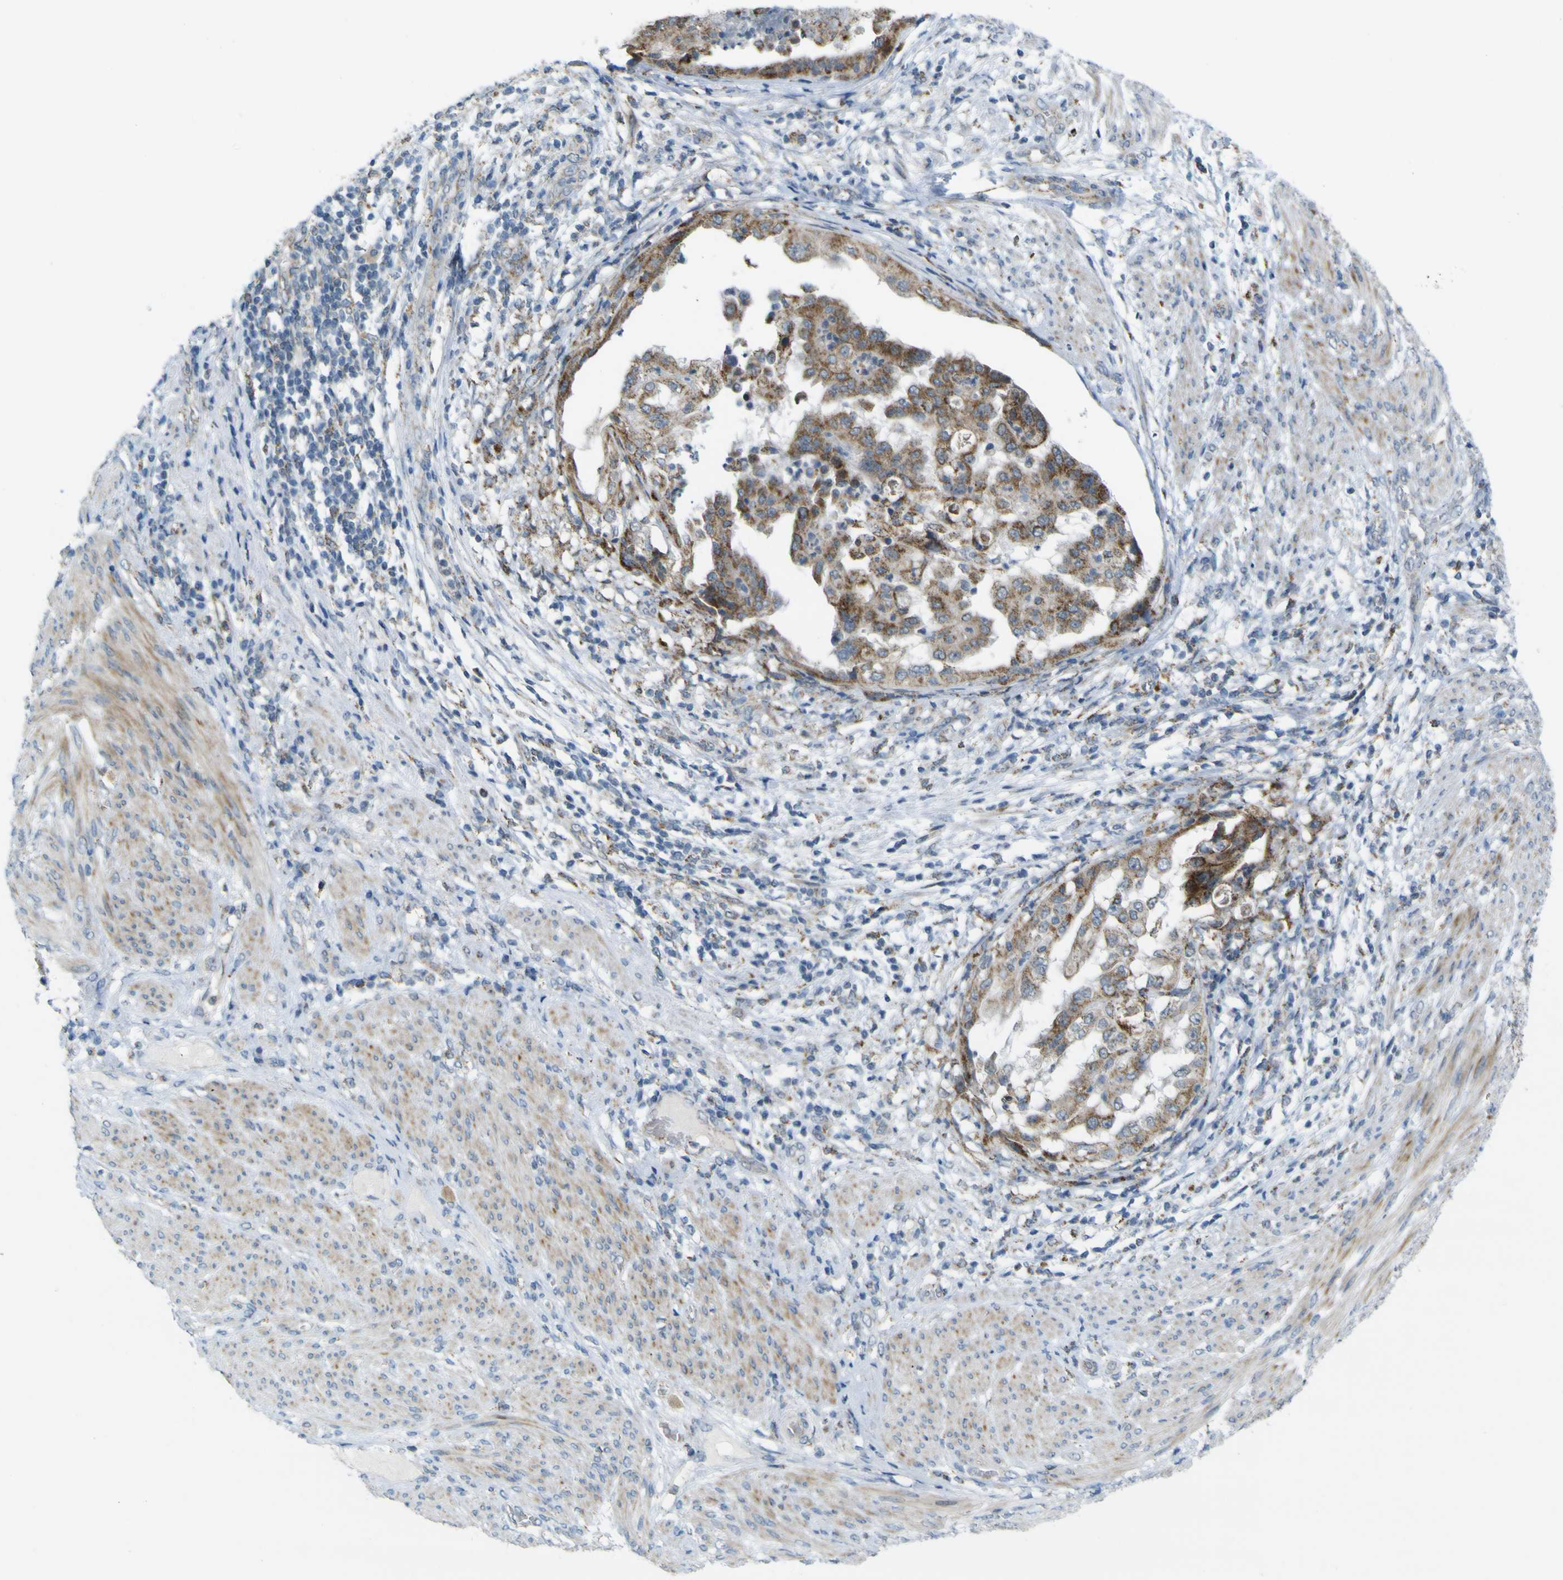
{"staining": {"intensity": "moderate", "quantity": ">75%", "location": "cytoplasmic/membranous"}, "tissue": "endometrial cancer", "cell_type": "Tumor cells", "image_type": "cancer", "snomed": [{"axis": "morphology", "description": "Adenocarcinoma, NOS"}, {"axis": "topography", "description": "Endometrium"}], "caption": "Endometrial adenocarcinoma stained for a protein reveals moderate cytoplasmic/membranous positivity in tumor cells.", "gene": "ACBD5", "patient": {"sex": "female", "age": 85}}